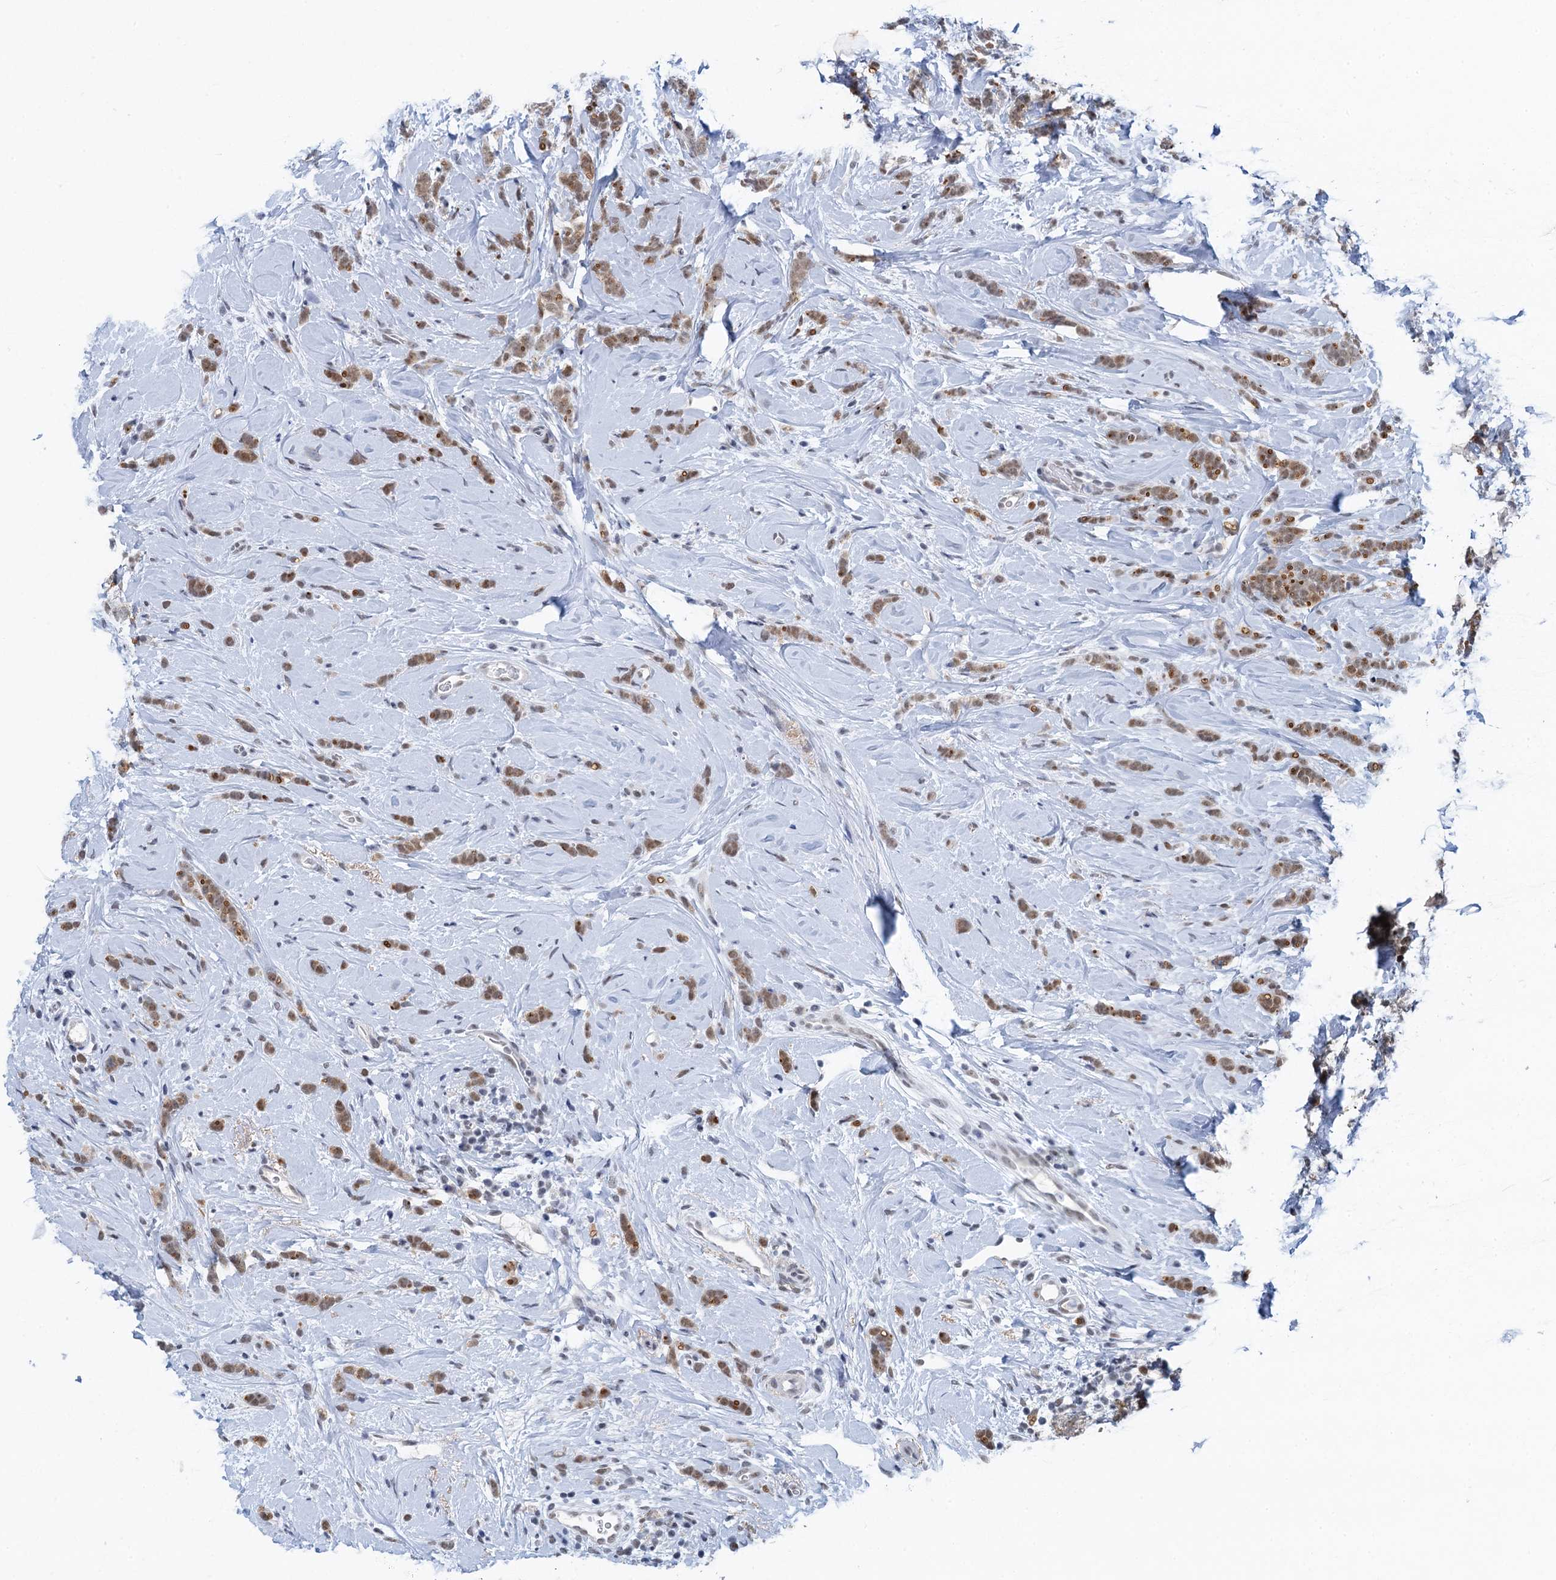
{"staining": {"intensity": "moderate", "quantity": ">75%", "location": "cytoplasmic/membranous,nuclear"}, "tissue": "breast cancer", "cell_type": "Tumor cells", "image_type": "cancer", "snomed": [{"axis": "morphology", "description": "Lobular carcinoma"}, {"axis": "topography", "description": "Breast"}], "caption": "High-power microscopy captured an immunohistochemistry (IHC) image of breast cancer, revealing moderate cytoplasmic/membranous and nuclear positivity in approximately >75% of tumor cells.", "gene": "EPS8L1", "patient": {"sex": "female", "age": 58}}